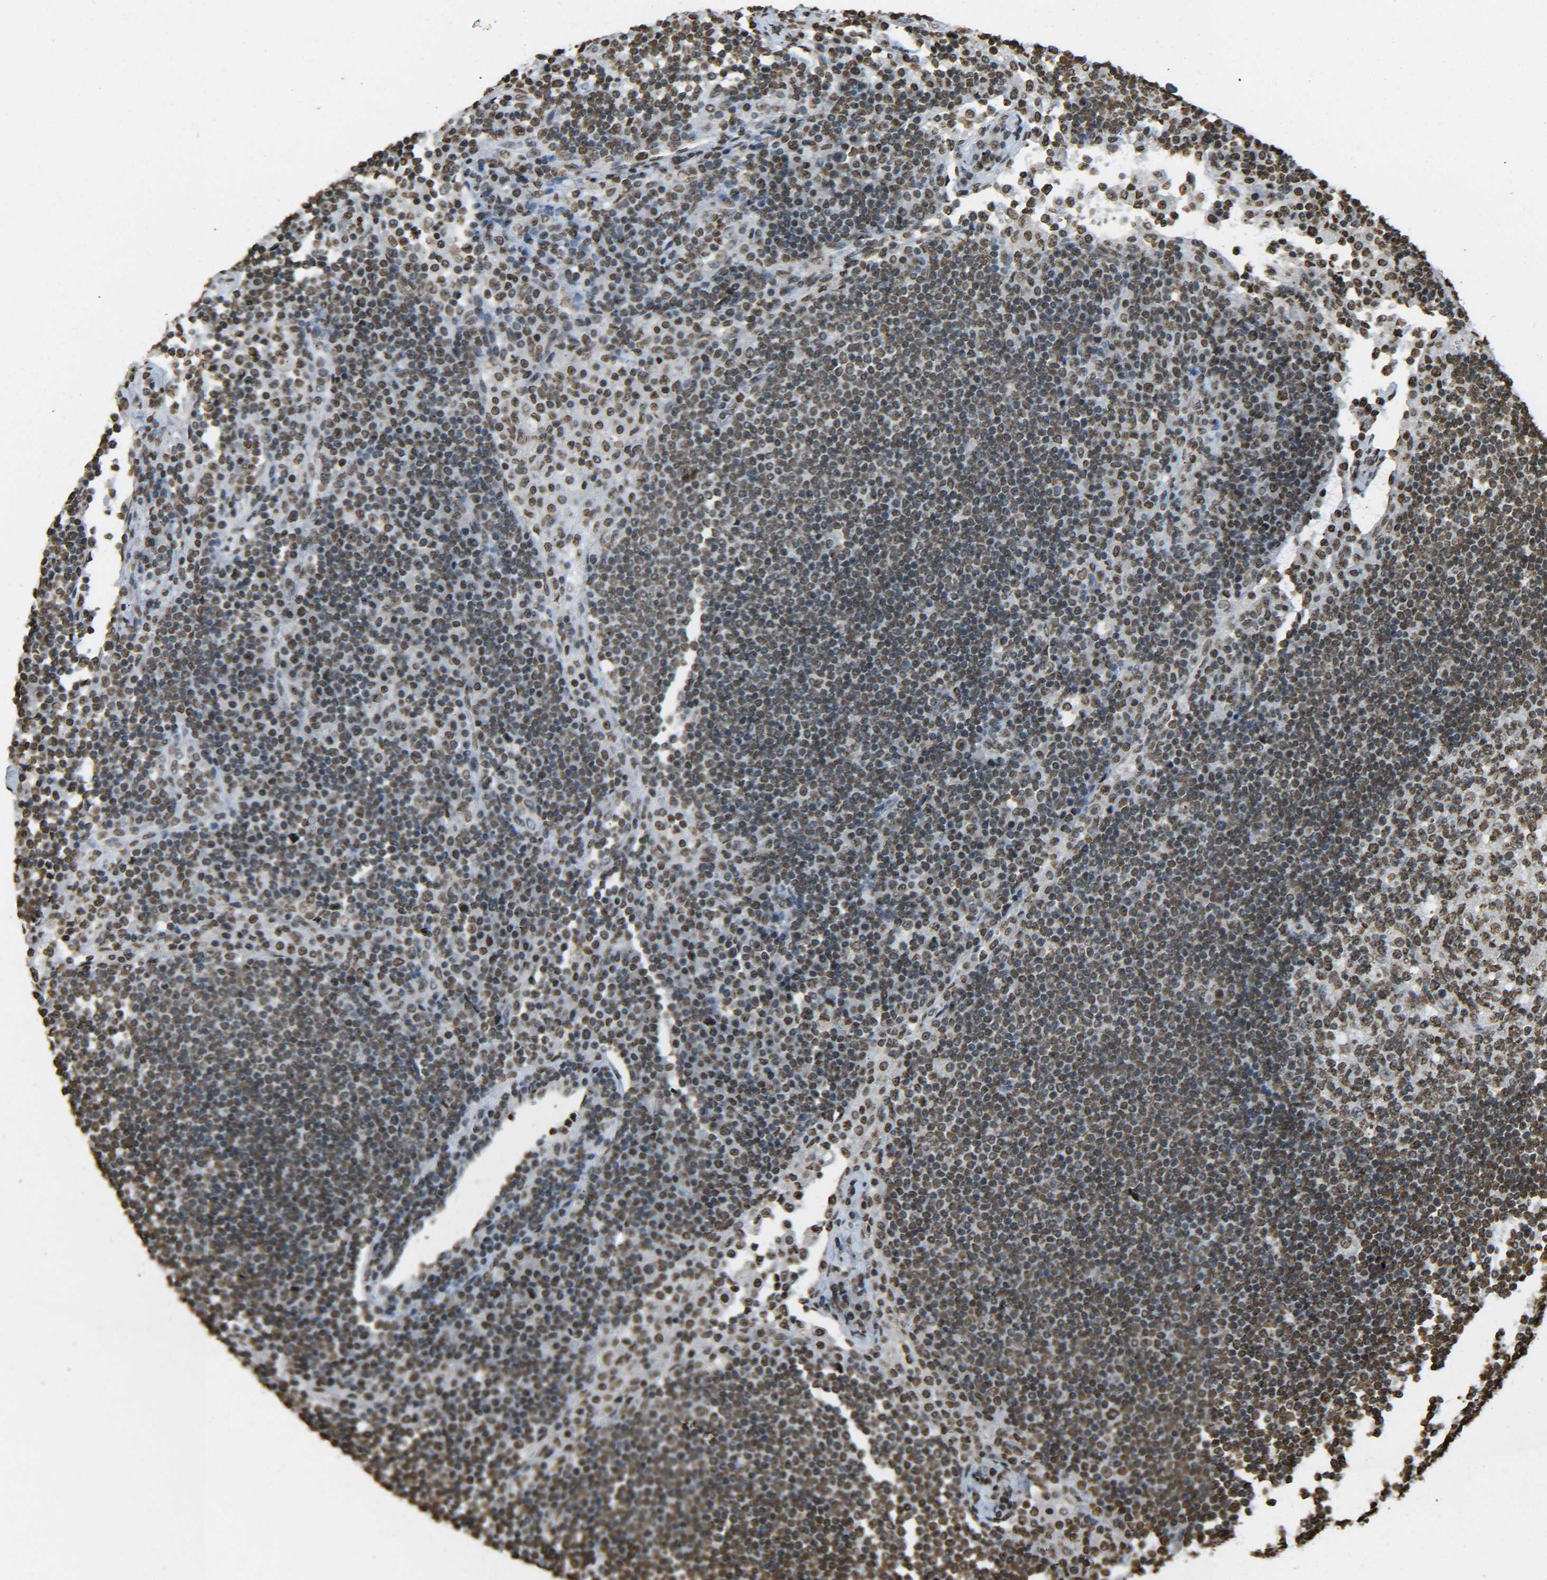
{"staining": {"intensity": "moderate", "quantity": ">75%", "location": "nuclear"}, "tissue": "lymph node", "cell_type": "Germinal center cells", "image_type": "normal", "snomed": [{"axis": "morphology", "description": "Normal tissue, NOS"}, {"axis": "topography", "description": "Lymph node"}], "caption": "Immunohistochemical staining of normal human lymph node shows medium levels of moderate nuclear positivity in about >75% of germinal center cells.", "gene": "H4C16", "patient": {"sex": "female", "age": 53}}